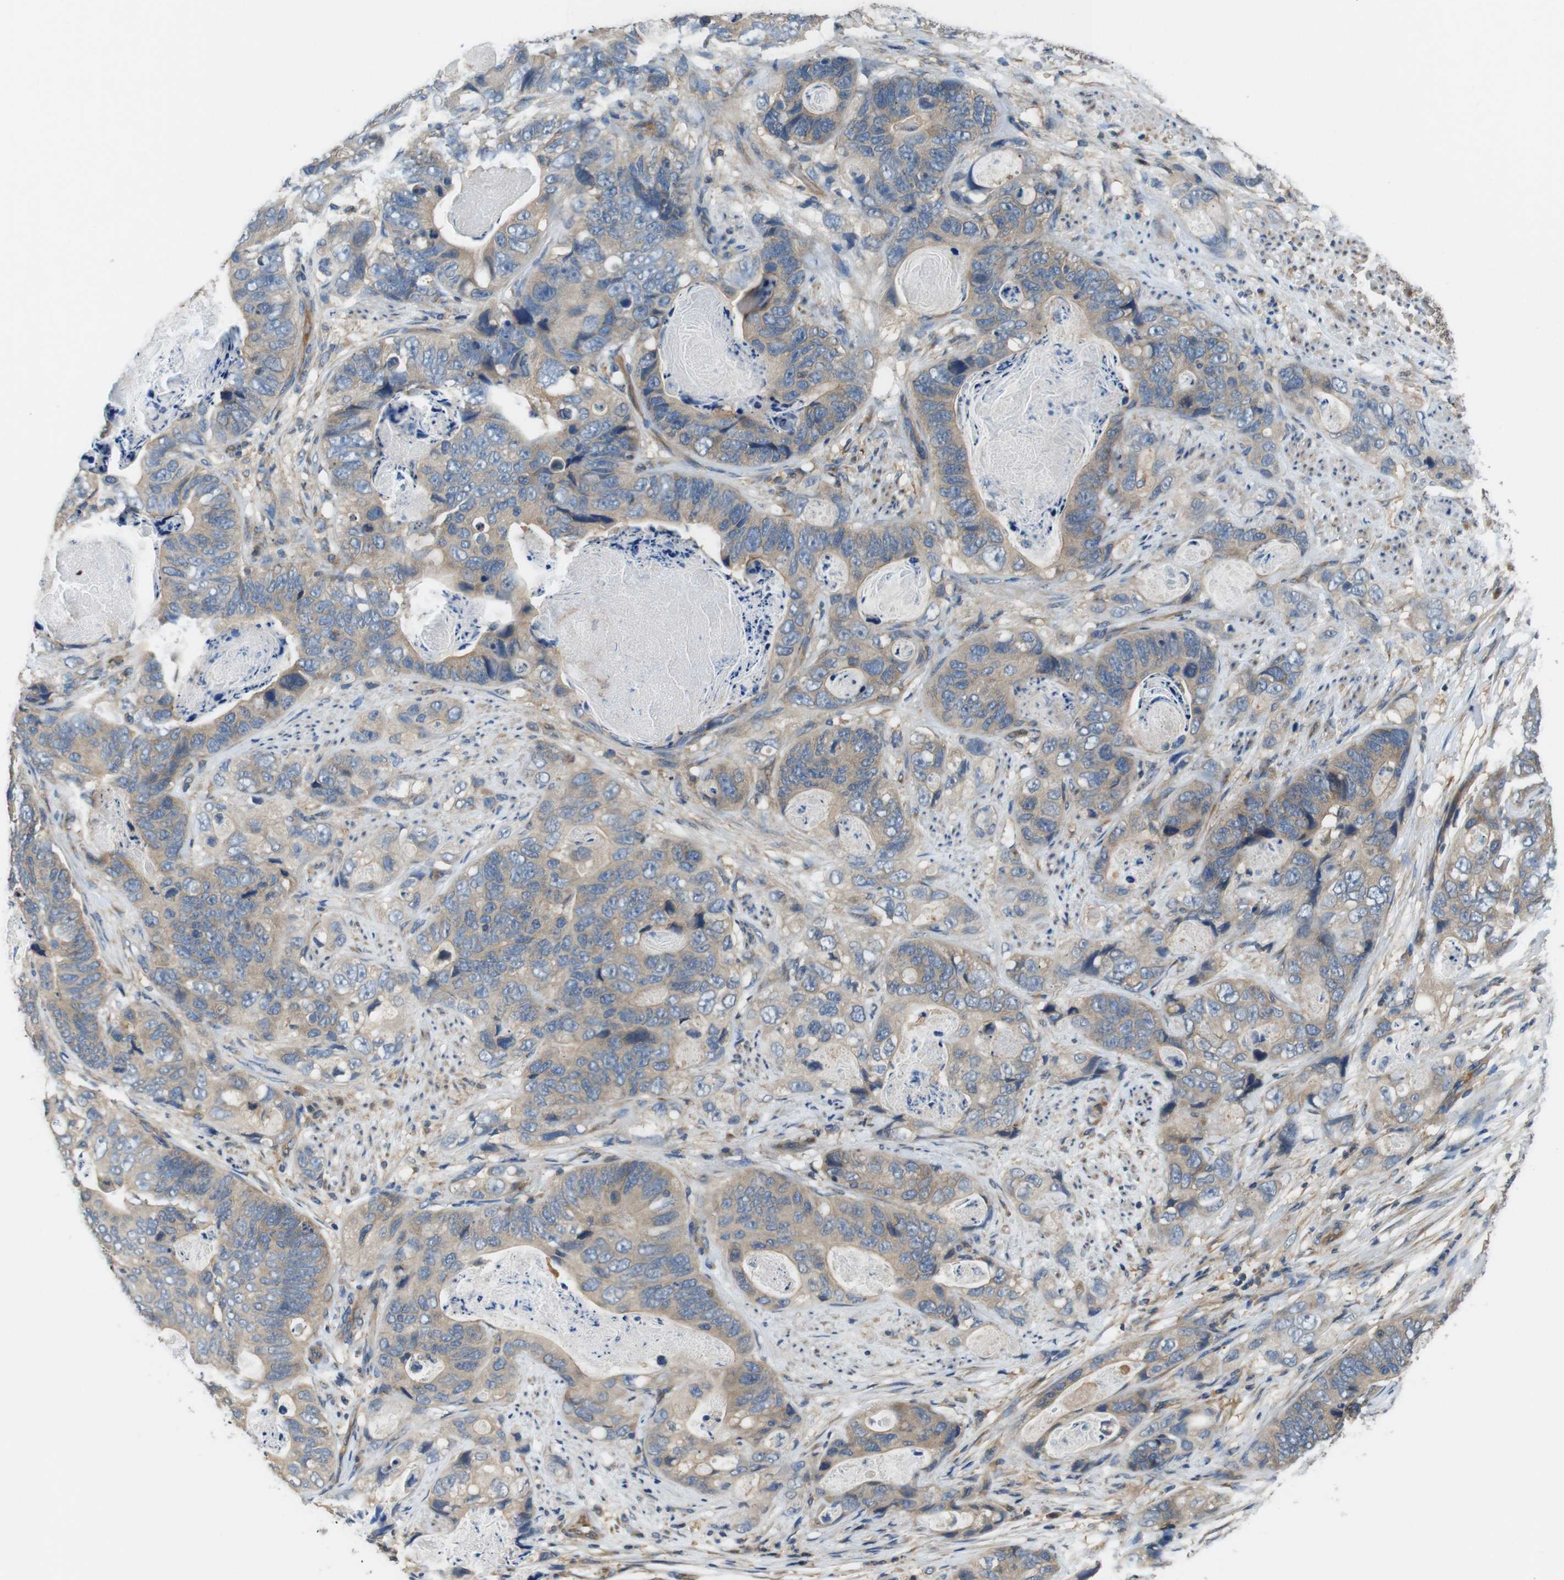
{"staining": {"intensity": "weak", "quantity": ">75%", "location": "cytoplasmic/membranous"}, "tissue": "stomach cancer", "cell_type": "Tumor cells", "image_type": "cancer", "snomed": [{"axis": "morphology", "description": "Adenocarcinoma, NOS"}, {"axis": "topography", "description": "Stomach"}], "caption": "Weak cytoplasmic/membranous staining is appreciated in about >75% of tumor cells in stomach adenocarcinoma.", "gene": "DCTN1", "patient": {"sex": "female", "age": 89}}